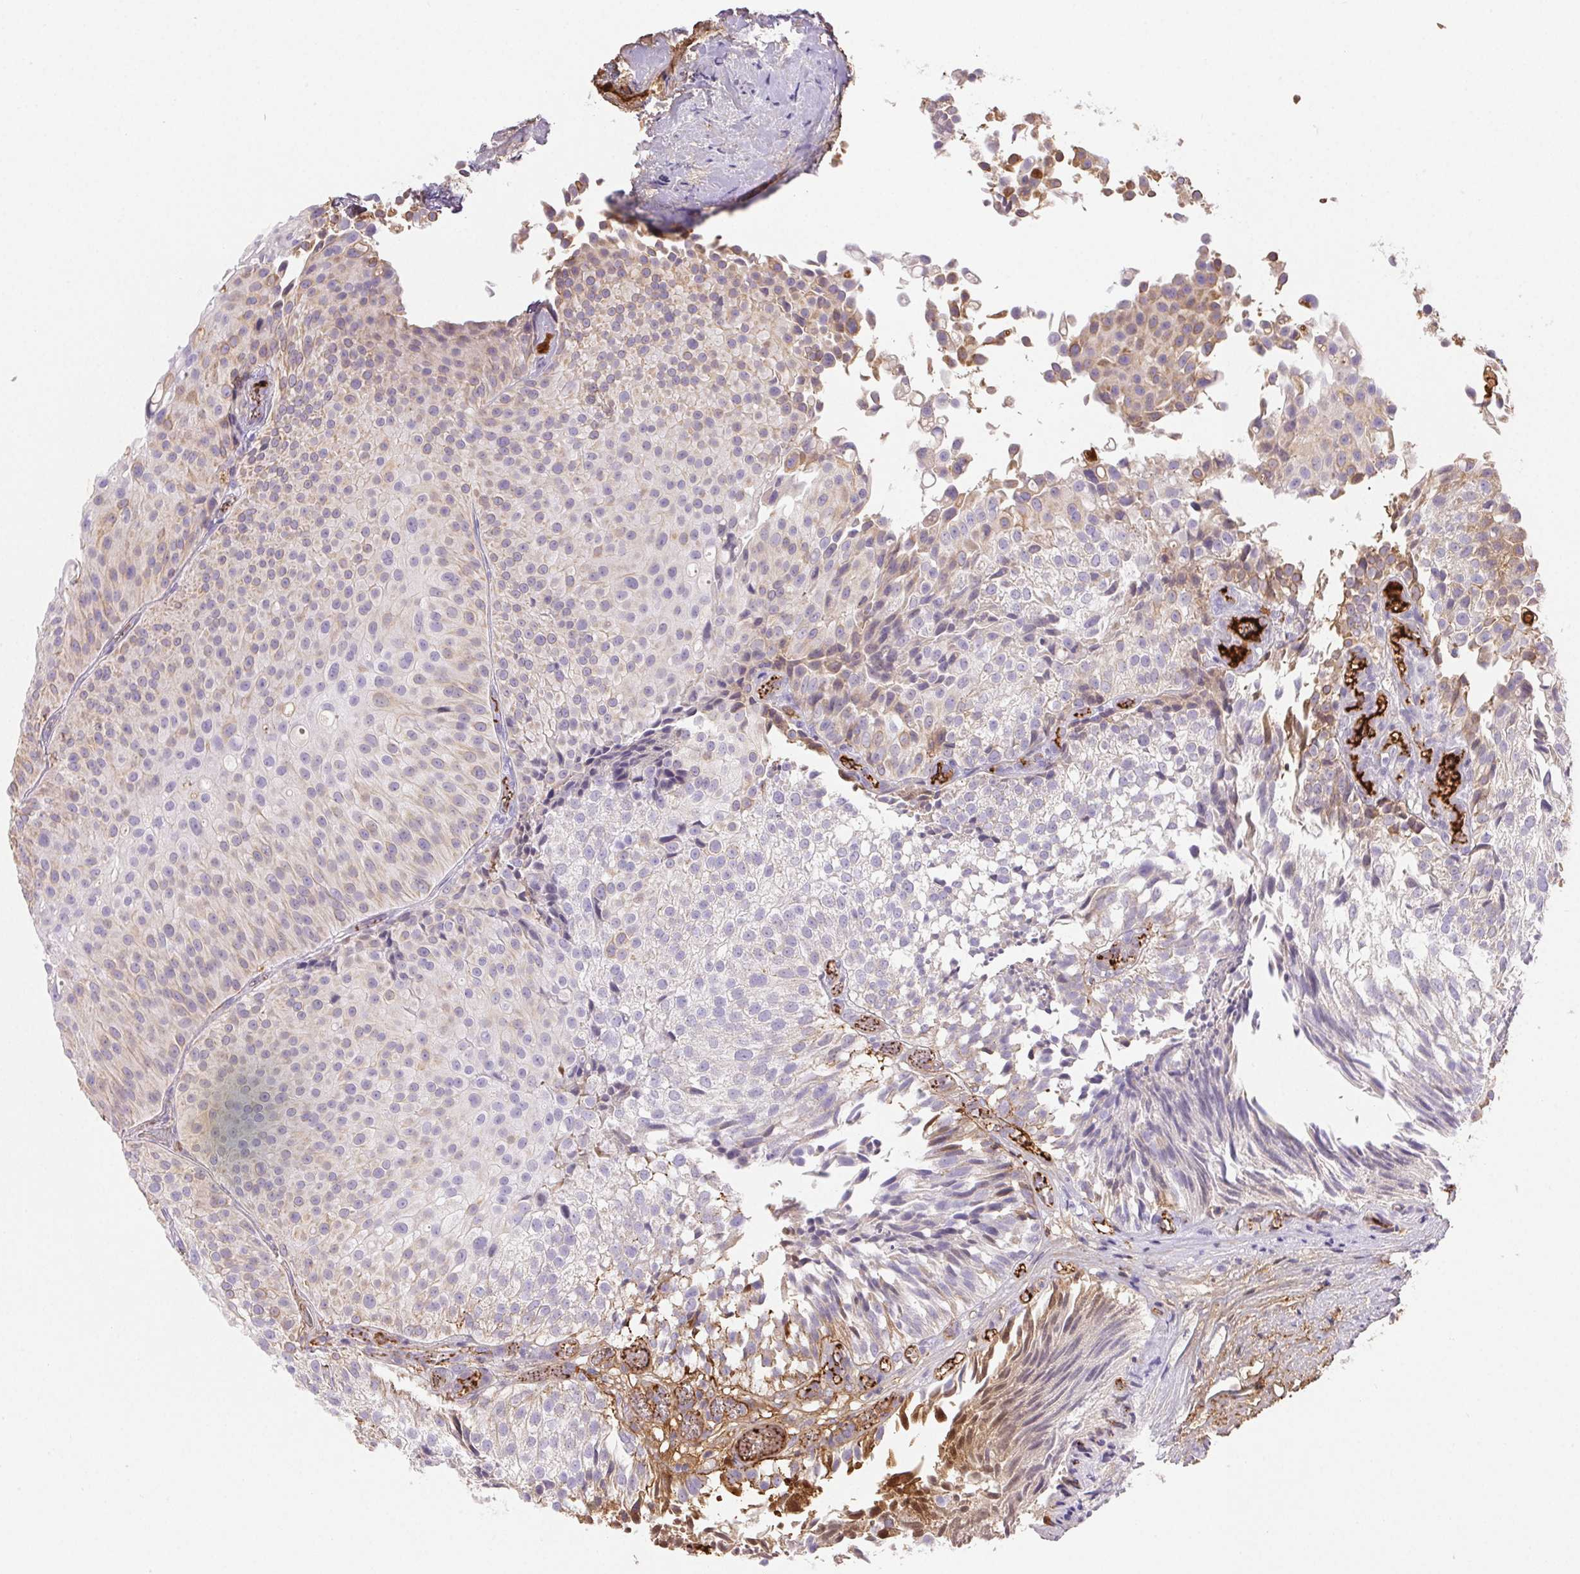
{"staining": {"intensity": "weak", "quantity": "25%-75%", "location": "cytoplasmic/membranous"}, "tissue": "urothelial cancer", "cell_type": "Tumor cells", "image_type": "cancer", "snomed": [{"axis": "morphology", "description": "Urothelial carcinoma, Low grade"}, {"axis": "topography", "description": "Urinary bladder"}], "caption": "This is a photomicrograph of immunohistochemistry staining of urothelial carcinoma (low-grade), which shows weak positivity in the cytoplasmic/membranous of tumor cells.", "gene": "FGA", "patient": {"sex": "male", "age": 80}}